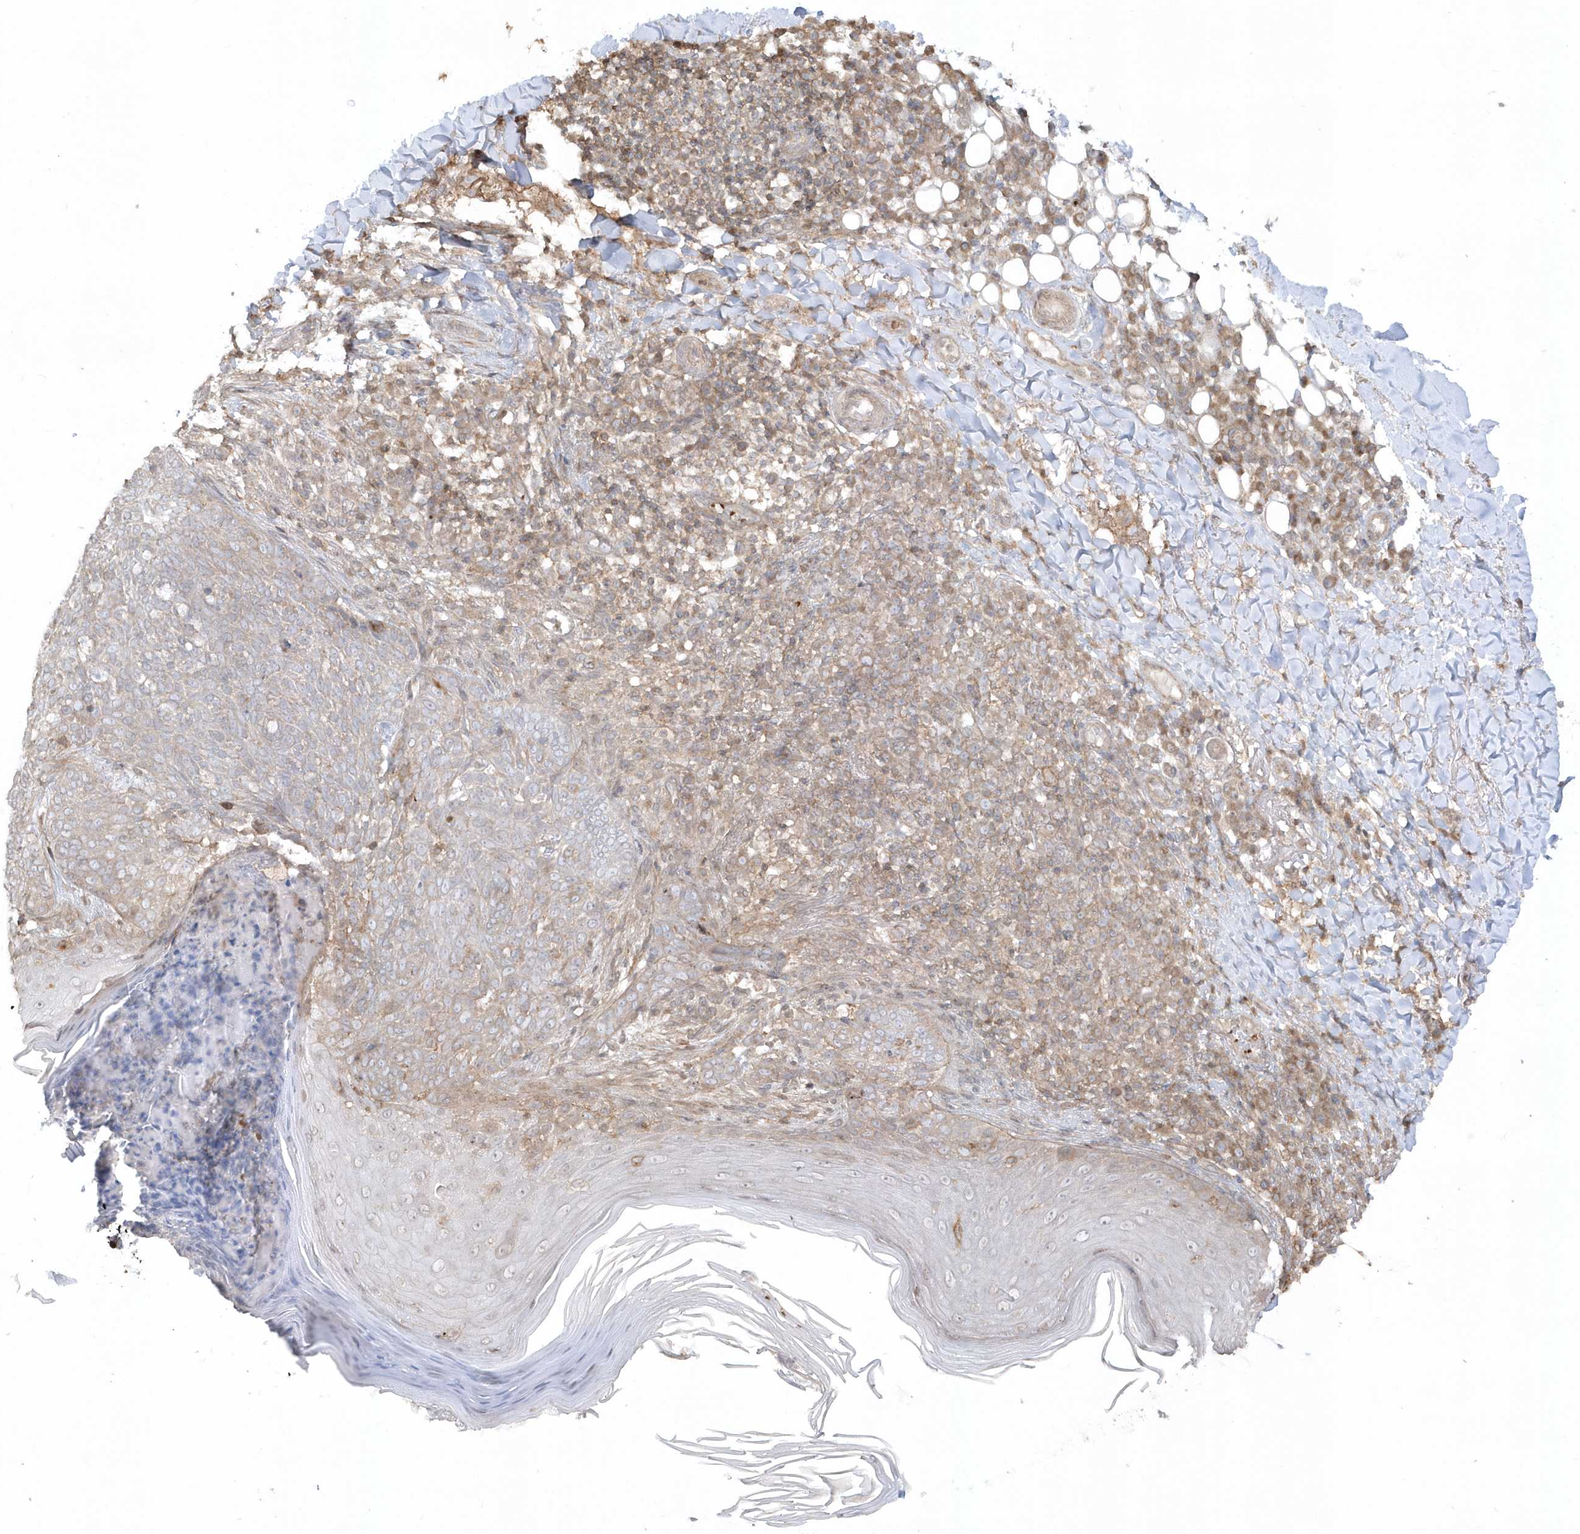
{"staining": {"intensity": "negative", "quantity": "none", "location": "none"}, "tissue": "skin cancer", "cell_type": "Tumor cells", "image_type": "cancer", "snomed": [{"axis": "morphology", "description": "Basal cell carcinoma"}, {"axis": "topography", "description": "Skin"}], "caption": "Micrograph shows no protein staining in tumor cells of skin cancer (basal cell carcinoma) tissue. (Immunohistochemistry (ihc), brightfield microscopy, high magnification).", "gene": "BSN", "patient": {"sex": "male", "age": 85}}